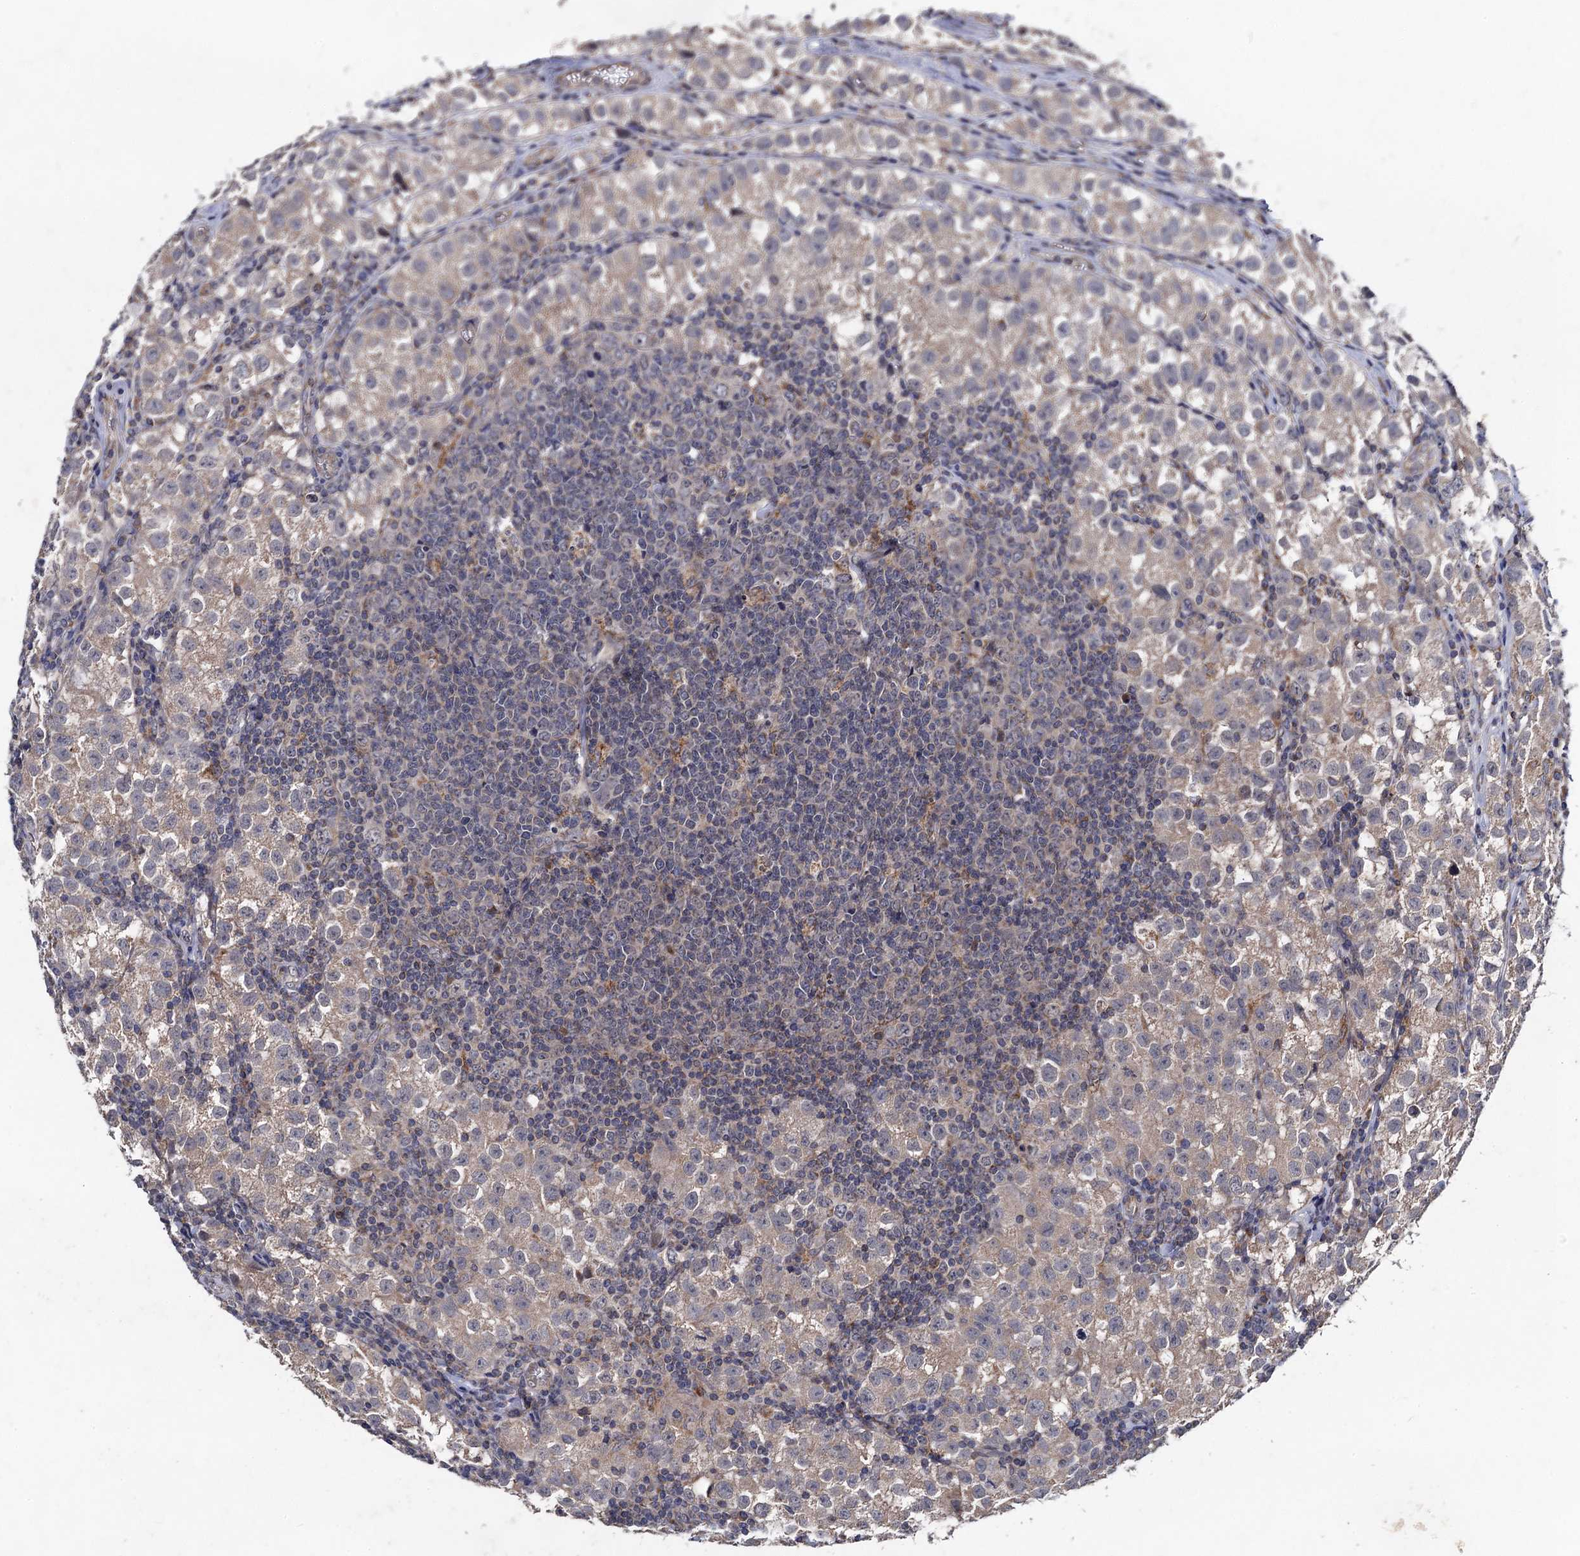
{"staining": {"intensity": "negative", "quantity": "none", "location": "none"}, "tissue": "testis cancer", "cell_type": "Tumor cells", "image_type": "cancer", "snomed": [{"axis": "morphology", "description": "Seminoma, NOS"}, {"axis": "morphology", "description": "Carcinoma, Embryonal, NOS"}, {"axis": "topography", "description": "Testis"}], "caption": "An IHC photomicrograph of embryonal carcinoma (testis) is shown. There is no staining in tumor cells of embryonal carcinoma (testis). (DAB (3,3'-diaminobenzidine) immunohistochemistry, high magnification).", "gene": "VPS37D", "patient": {"sex": "male", "age": 43}}